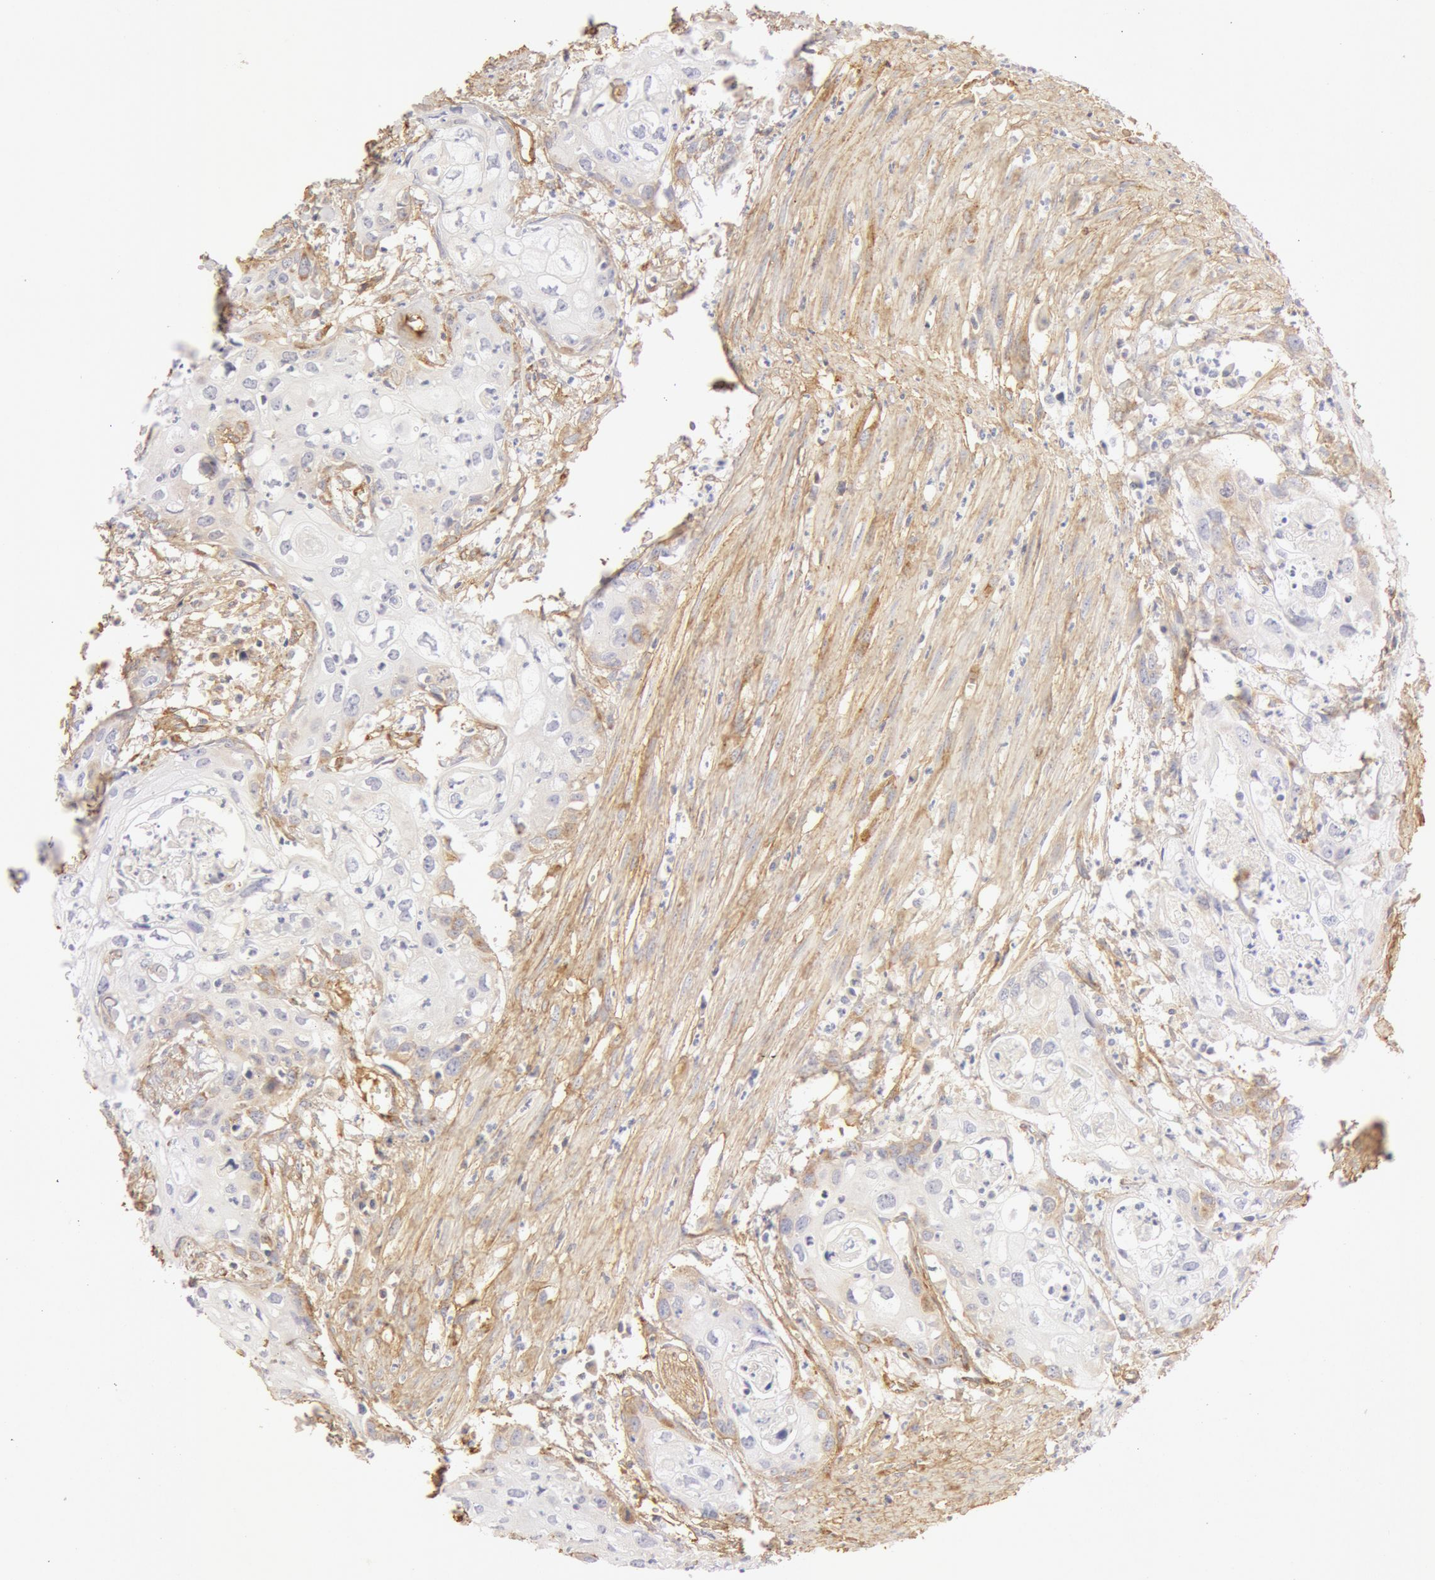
{"staining": {"intensity": "weak", "quantity": "<25%", "location": "cytoplasmic/membranous"}, "tissue": "urothelial cancer", "cell_type": "Tumor cells", "image_type": "cancer", "snomed": [{"axis": "morphology", "description": "Urothelial carcinoma, High grade"}, {"axis": "topography", "description": "Urinary bladder"}], "caption": "IHC of high-grade urothelial carcinoma shows no expression in tumor cells.", "gene": "COL4A1", "patient": {"sex": "male", "age": 54}}